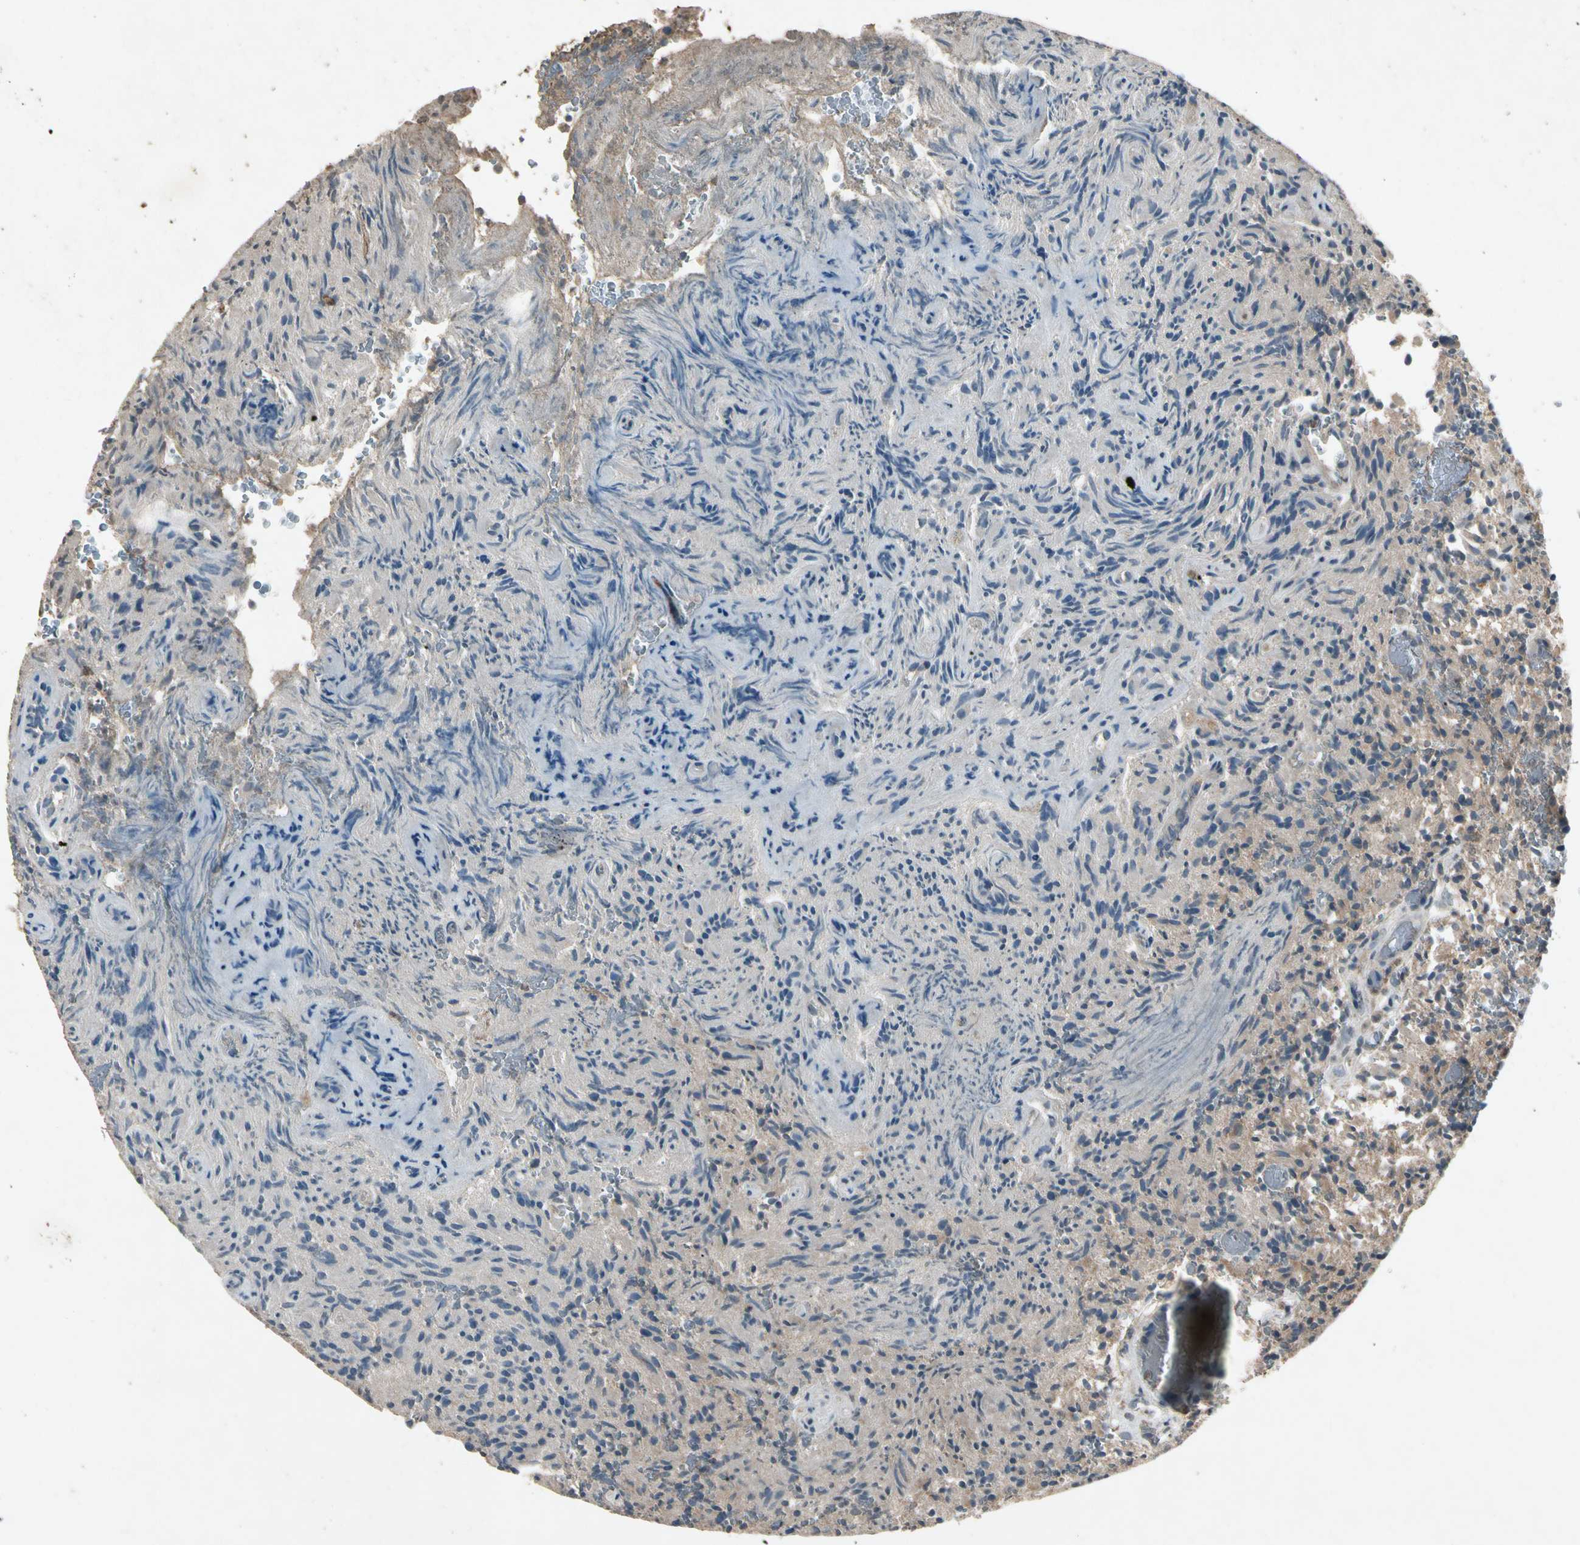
{"staining": {"intensity": "weak", "quantity": "<25%", "location": "cytoplasmic/membranous"}, "tissue": "glioma", "cell_type": "Tumor cells", "image_type": "cancer", "snomed": [{"axis": "morphology", "description": "Glioma, malignant, High grade"}, {"axis": "topography", "description": "Brain"}], "caption": "Glioma was stained to show a protein in brown. There is no significant staining in tumor cells. Brightfield microscopy of immunohistochemistry stained with DAB (3,3'-diaminobenzidine) (brown) and hematoxylin (blue), captured at high magnification.", "gene": "GPLD1", "patient": {"sex": "male", "age": 71}}